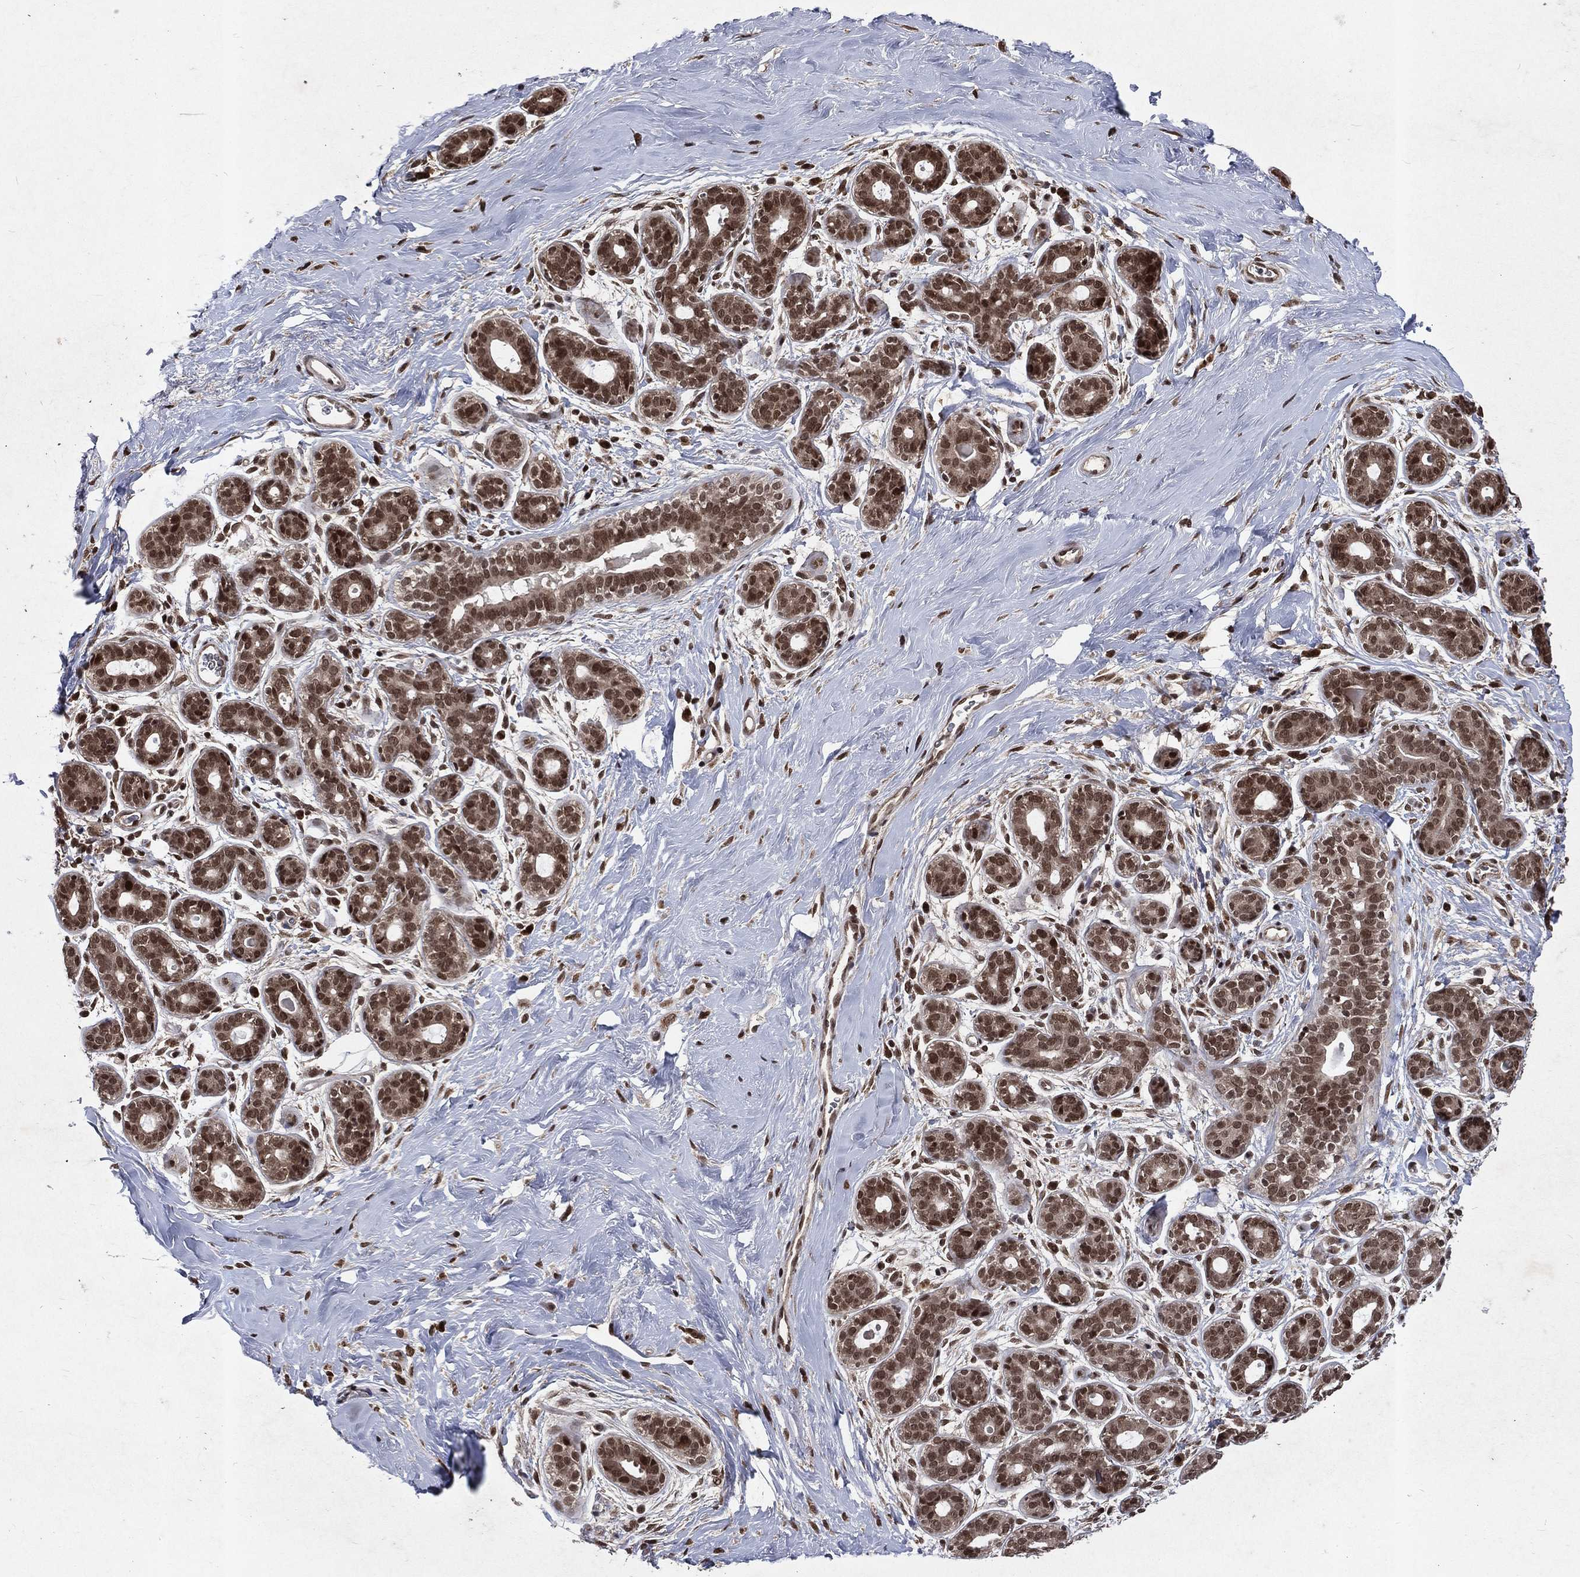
{"staining": {"intensity": "negative", "quantity": "none", "location": "none"}, "tissue": "breast", "cell_type": "Adipocytes", "image_type": "normal", "snomed": [{"axis": "morphology", "description": "Normal tissue, NOS"}, {"axis": "topography", "description": "Breast"}], "caption": "The micrograph reveals no staining of adipocytes in normal breast.", "gene": "DMAP1", "patient": {"sex": "female", "age": 43}}